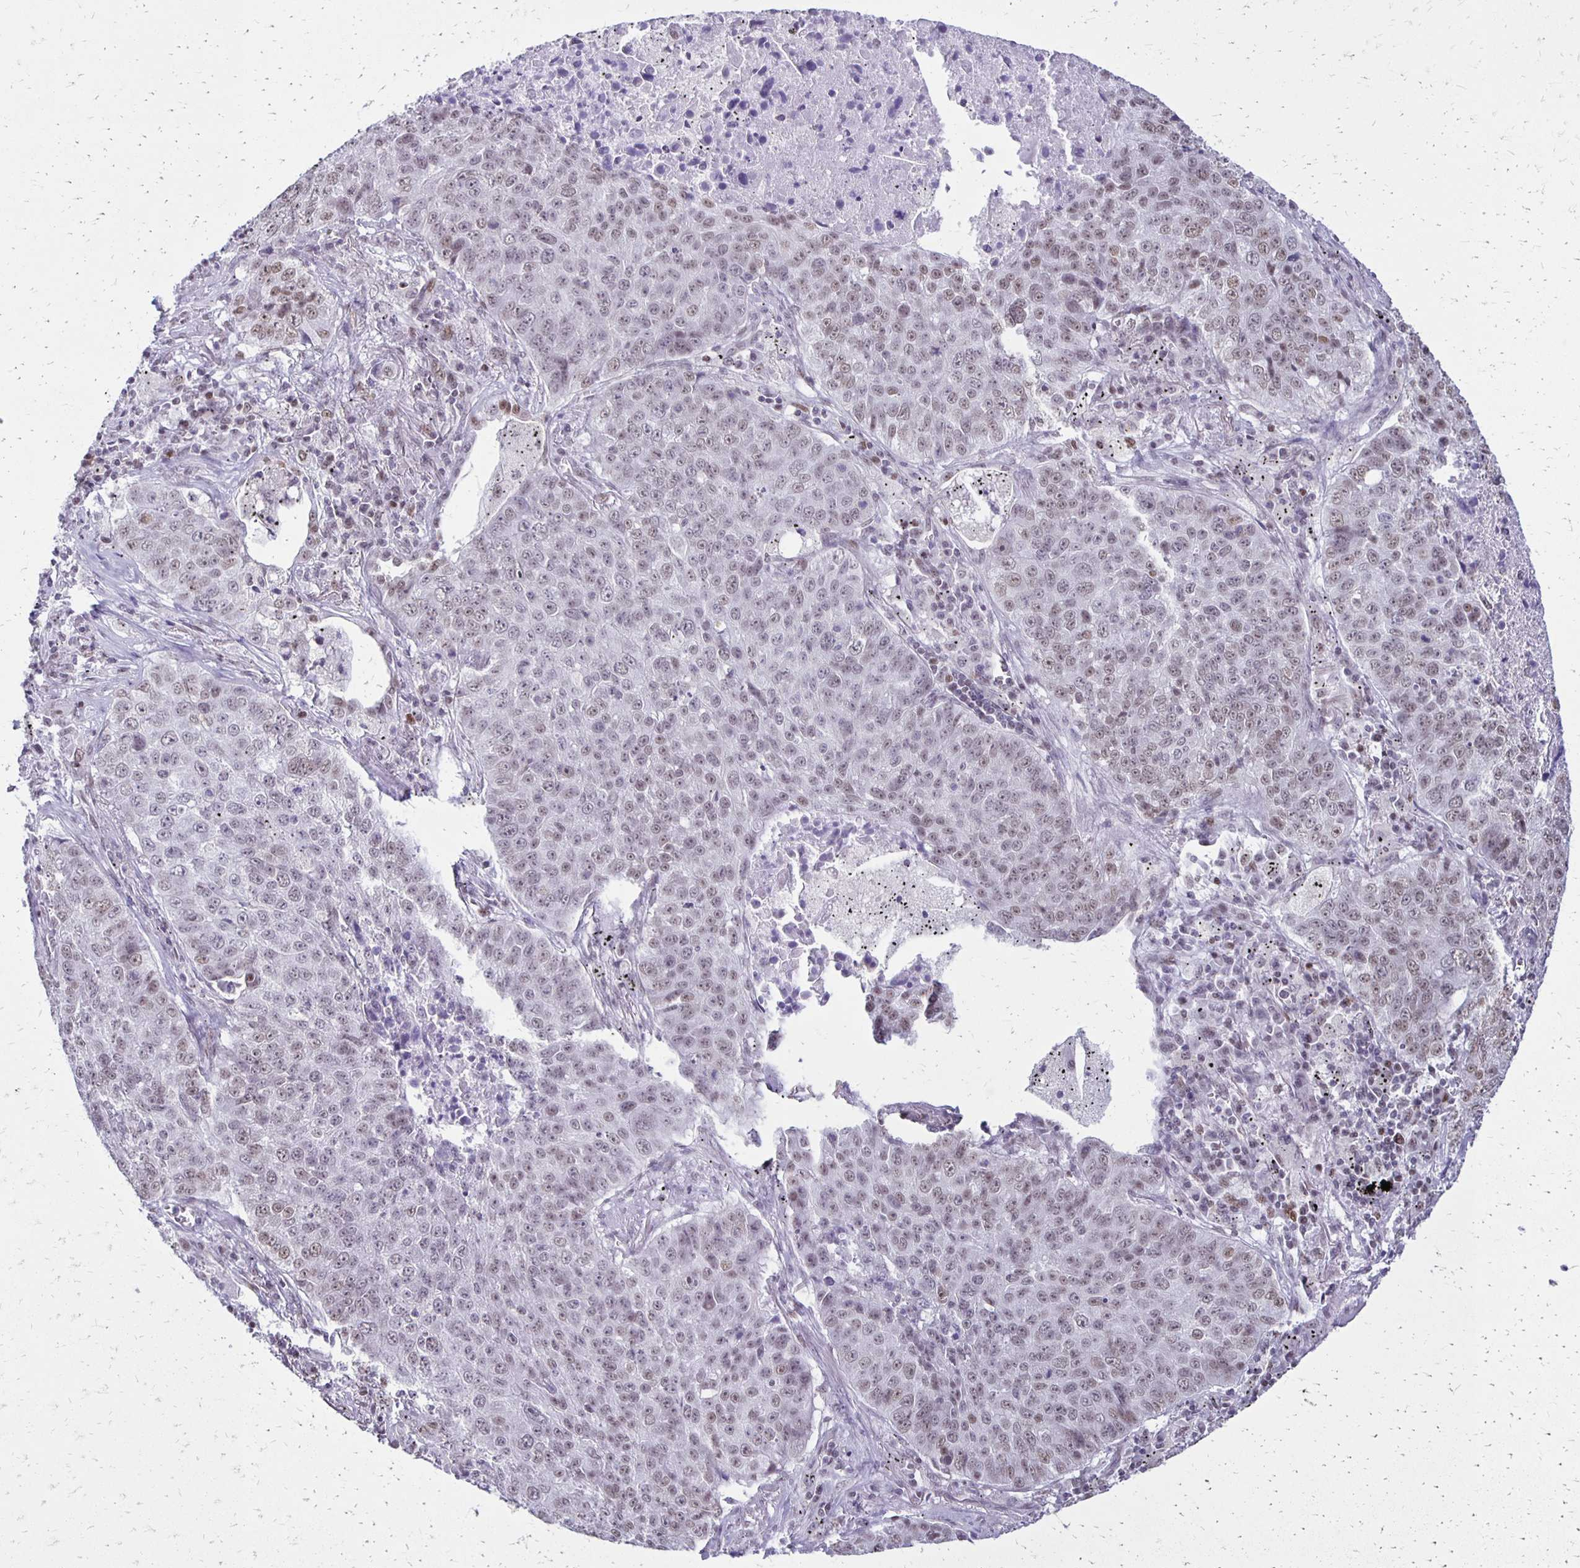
{"staining": {"intensity": "weak", "quantity": "25%-75%", "location": "nuclear"}, "tissue": "lung cancer", "cell_type": "Tumor cells", "image_type": "cancer", "snomed": [{"axis": "morphology", "description": "Normal morphology"}, {"axis": "morphology", "description": "Aneuploidy"}, {"axis": "morphology", "description": "Squamous cell carcinoma, NOS"}, {"axis": "topography", "description": "Lymph node"}, {"axis": "topography", "description": "Lung"}], "caption": "Tumor cells show weak nuclear positivity in about 25%-75% of cells in lung squamous cell carcinoma.", "gene": "DDB2", "patient": {"sex": "female", "age": 76}}